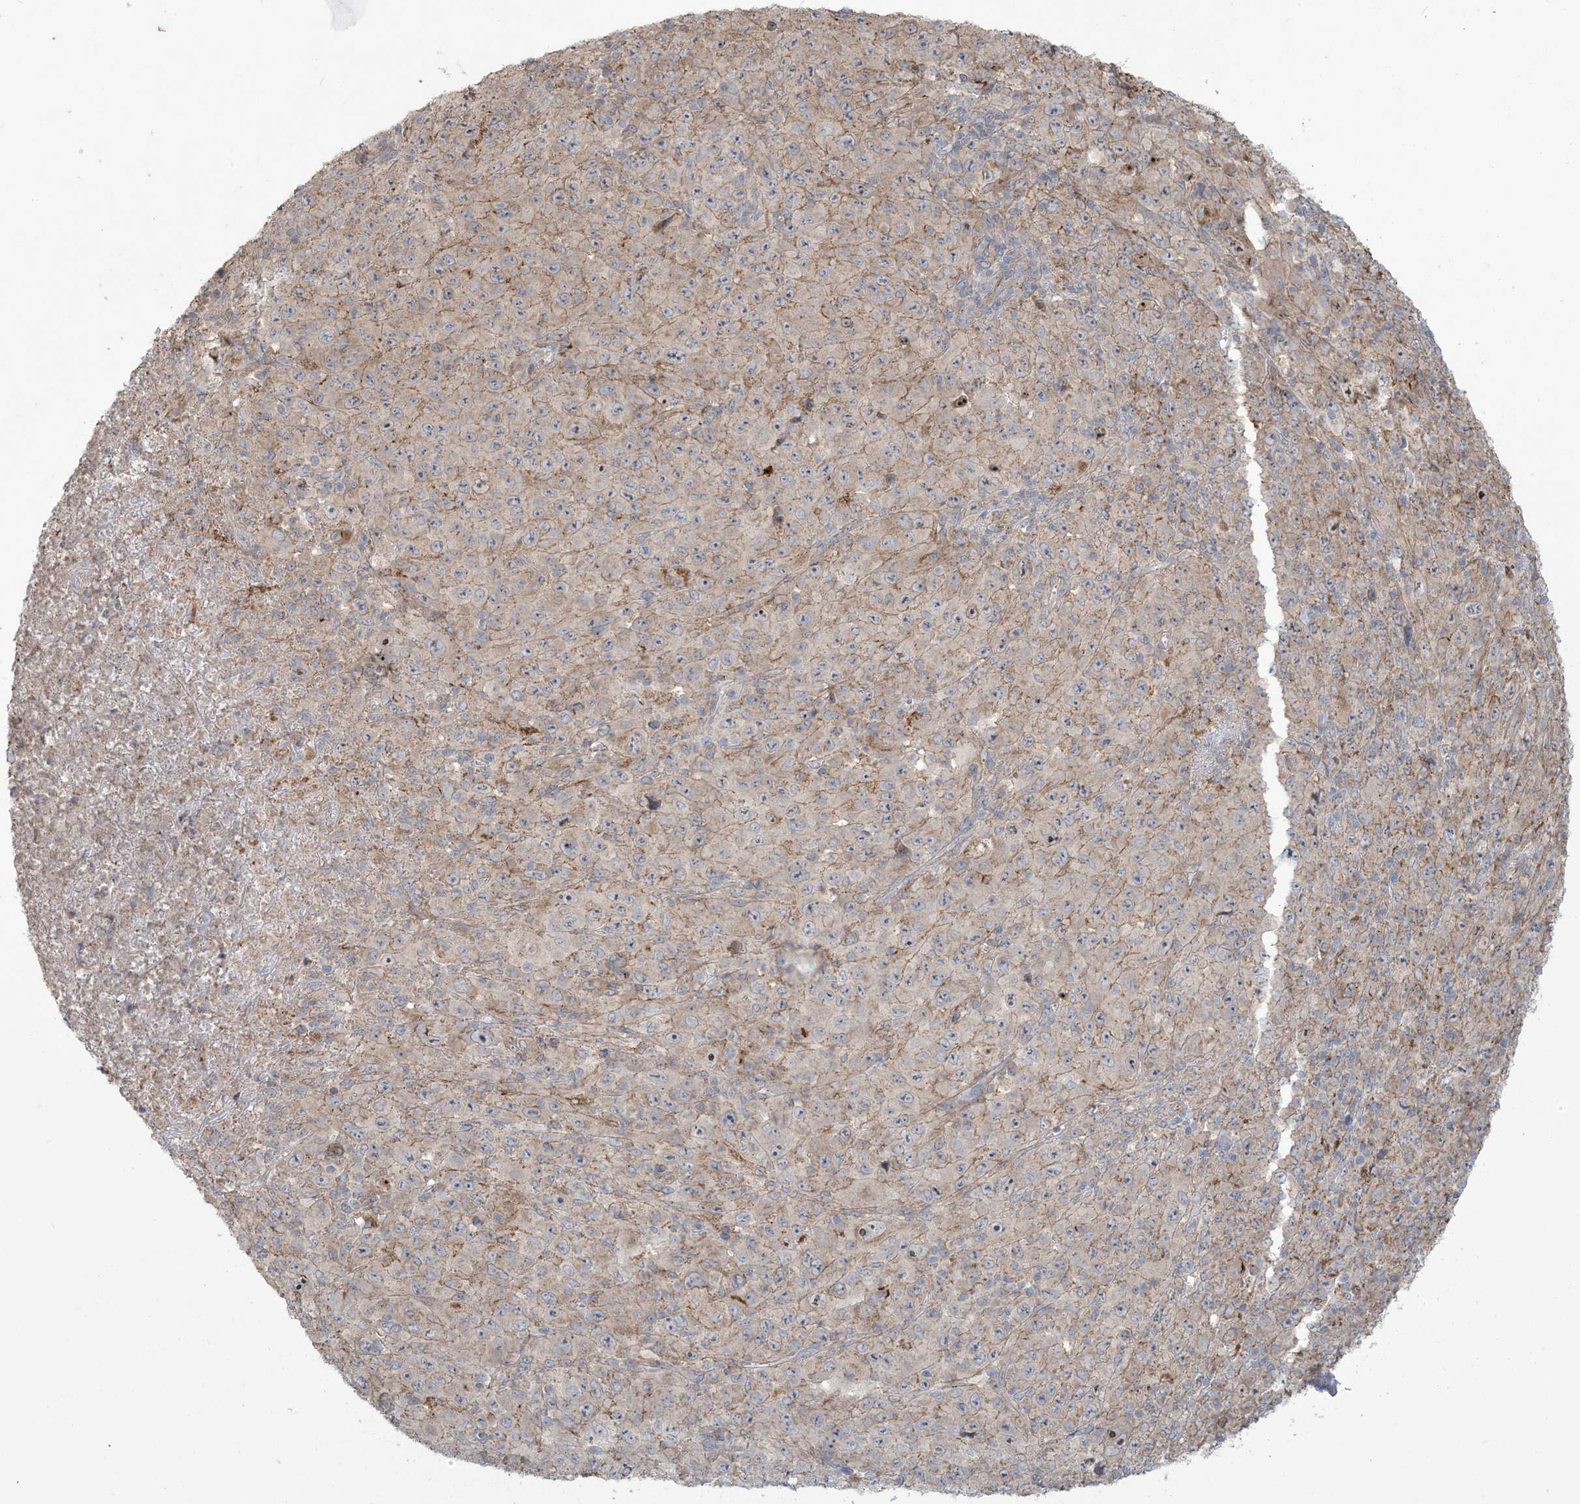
{"staining": {"intensity": "moderate", "quantity": "<25%", "location": "cytoplasmic/membranous"}, "tissue": "melanoma", "cell_type": "Tumor cells", "image_type": "cancer", "snomed": [{"axis": "morphology", "description": "Malignant melanoma, Metastatic site"}, {"axis": "topography", "description": "Skin"}], "caption": "Malignant melanoma (metastatic site) stained for a protein shows moderate cytoplasmic/membranous positivity in tumor cells.", "gene": "KLHL18", "patient": {"sex": "female", "age": 56}}